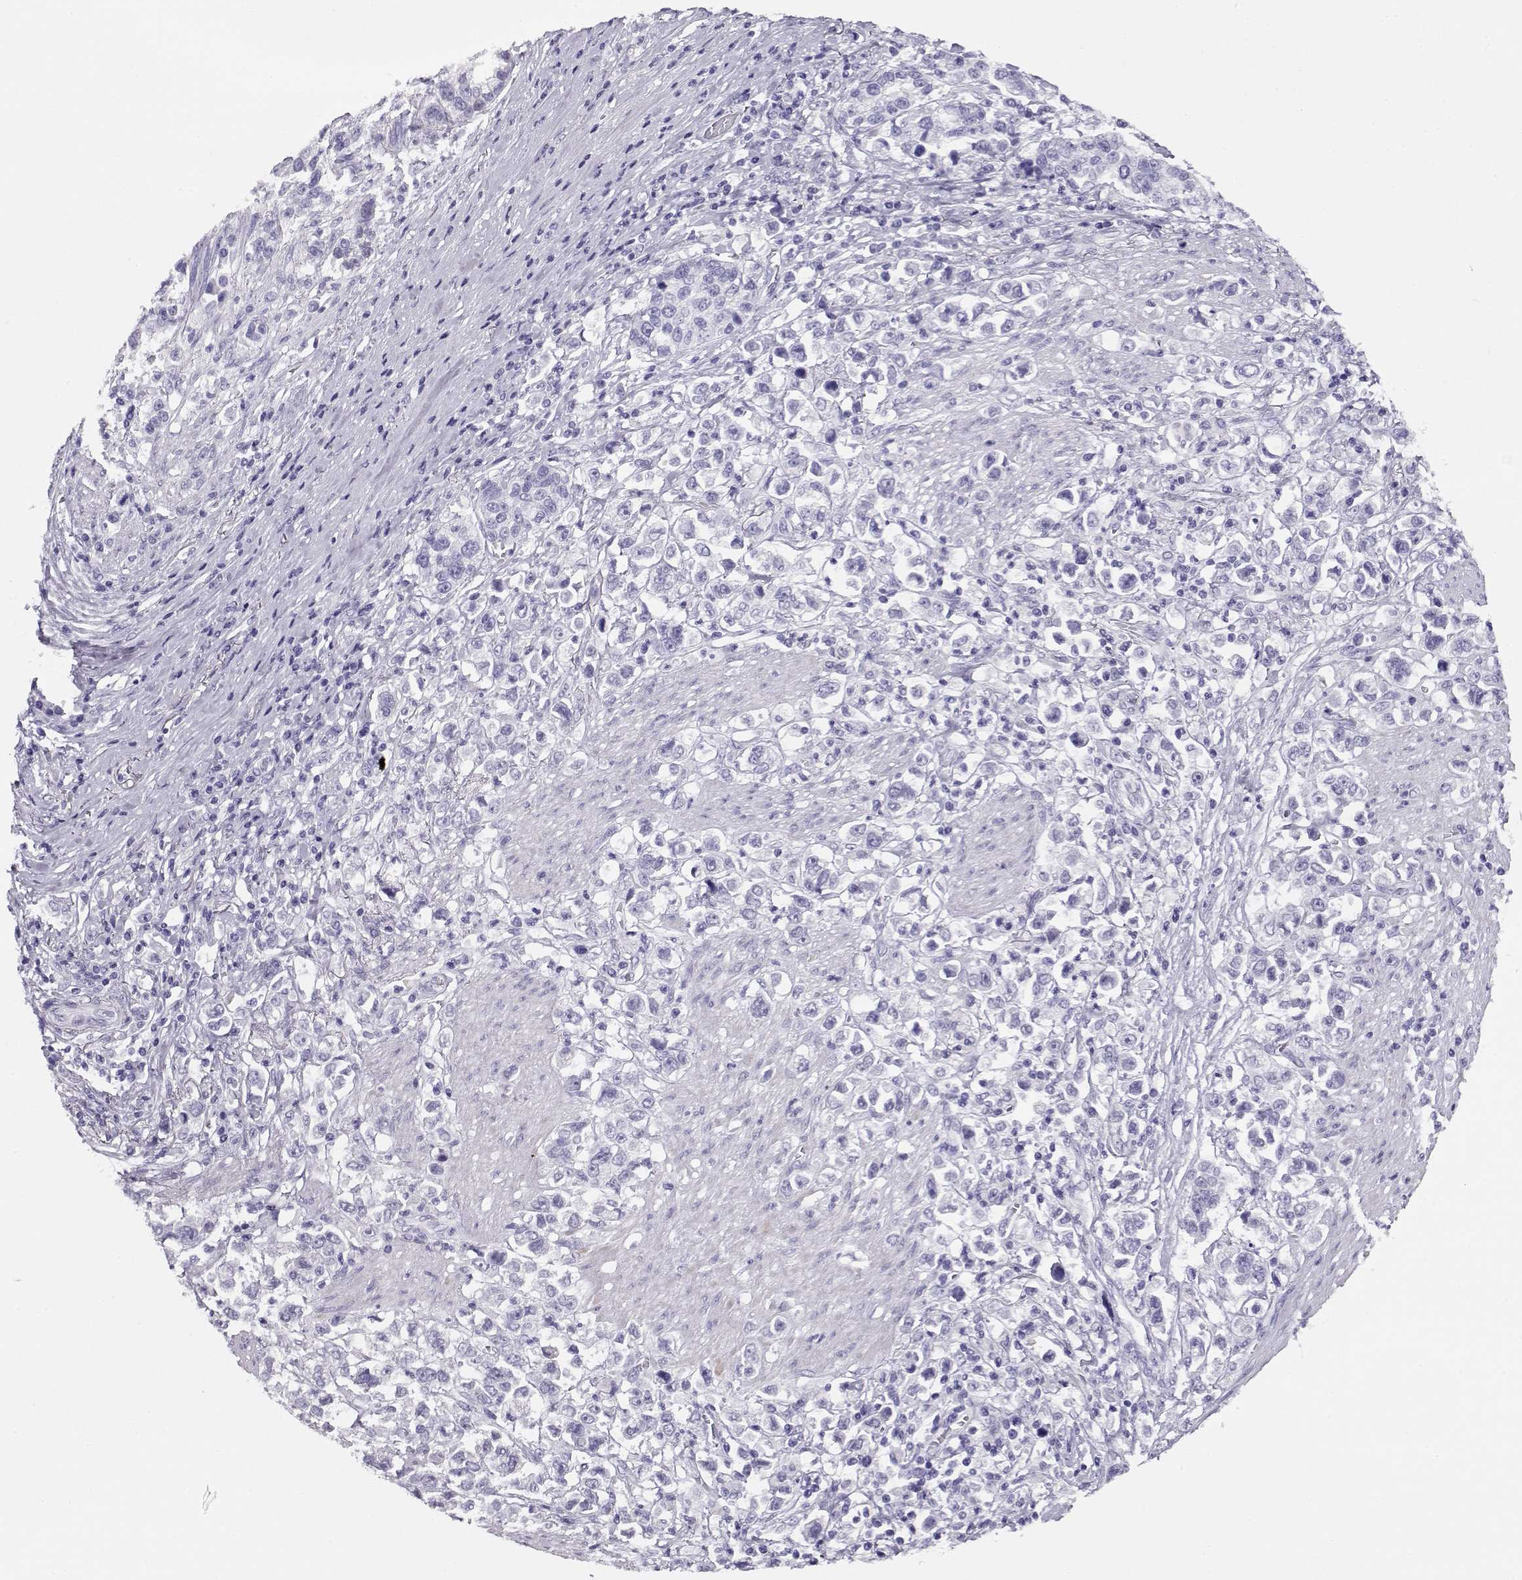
{"staining": {"intensity": "negative", "quantity": "none", "location": "none"}, "tissue": "stomach cancer", "cell_type": "Tumor cells", "image_type": "cancer", "snomed": [{"axis": "morphology", "description": "Adenocarcinoma, NOS"}, {"axis": "topography", "description": "Stomach"}], "caption": "Immunohistochemistry (IHC) histopathology image of human adenocarcinoma (stomach) stained for a protein (brown), which shows no expression in tumor cells. (Stains: DAB immunohistochemistry with hematoxylin counter stain, Microscopy: brightfield microscopy at high magnification).", "gene": "CRX", "patient": {"sex": "male", "age": 93}}